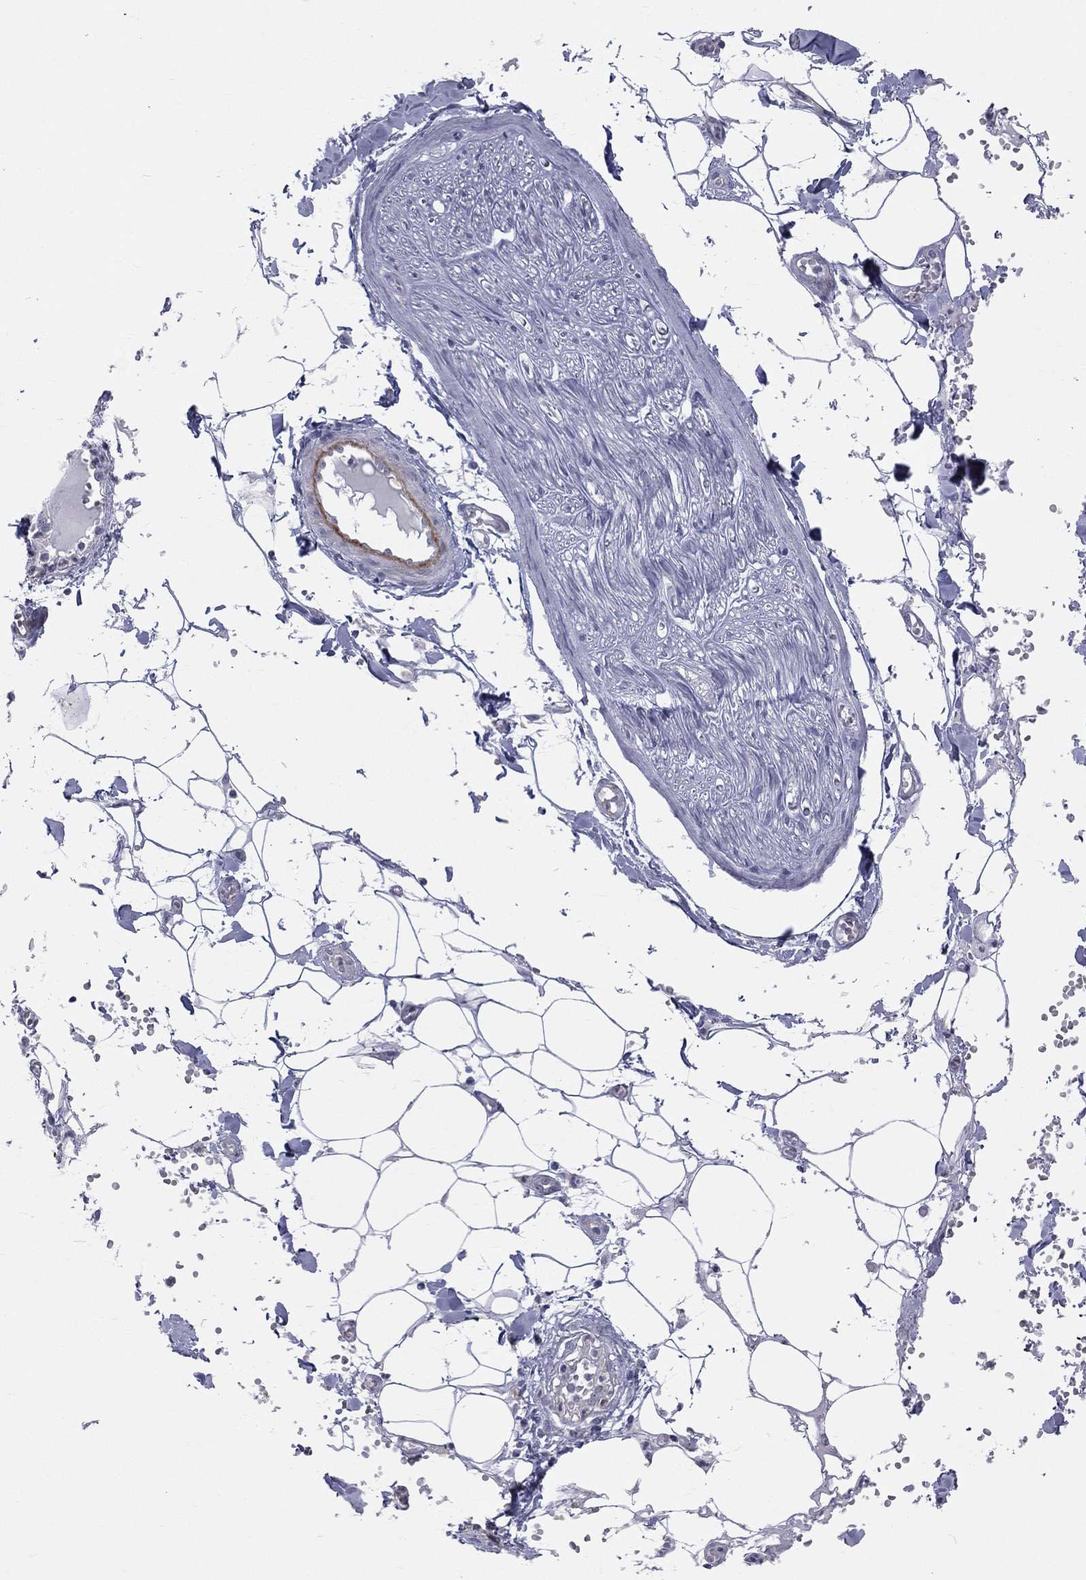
{"staining": {"intensity": "negative", "quantity": "none", "location": "none"}, "tissue": "adipose tissue", "cell_type": "Adipocytes", "image_type": "normal", "snomed": [{"axis": "morphology", "description": "Normal tissue, NOS"}, {"axis": "morphology", "description": "Squamous cell carcinoma, NOS"}, {"axis": "topography", "description": "Cartilage tissue"}, {"axis": "topography", "description": "Lung"}], "caption": "Adipocytes are negative for brown protein staining in benign adipose tissue. The staining is performed using DAB (3,3'-diaminobenzidine) brown chromogen with nuclei counter-stained in using hematoxylin.", "gene": "CD22", "patient": {"sex": "male", "age": 66}}